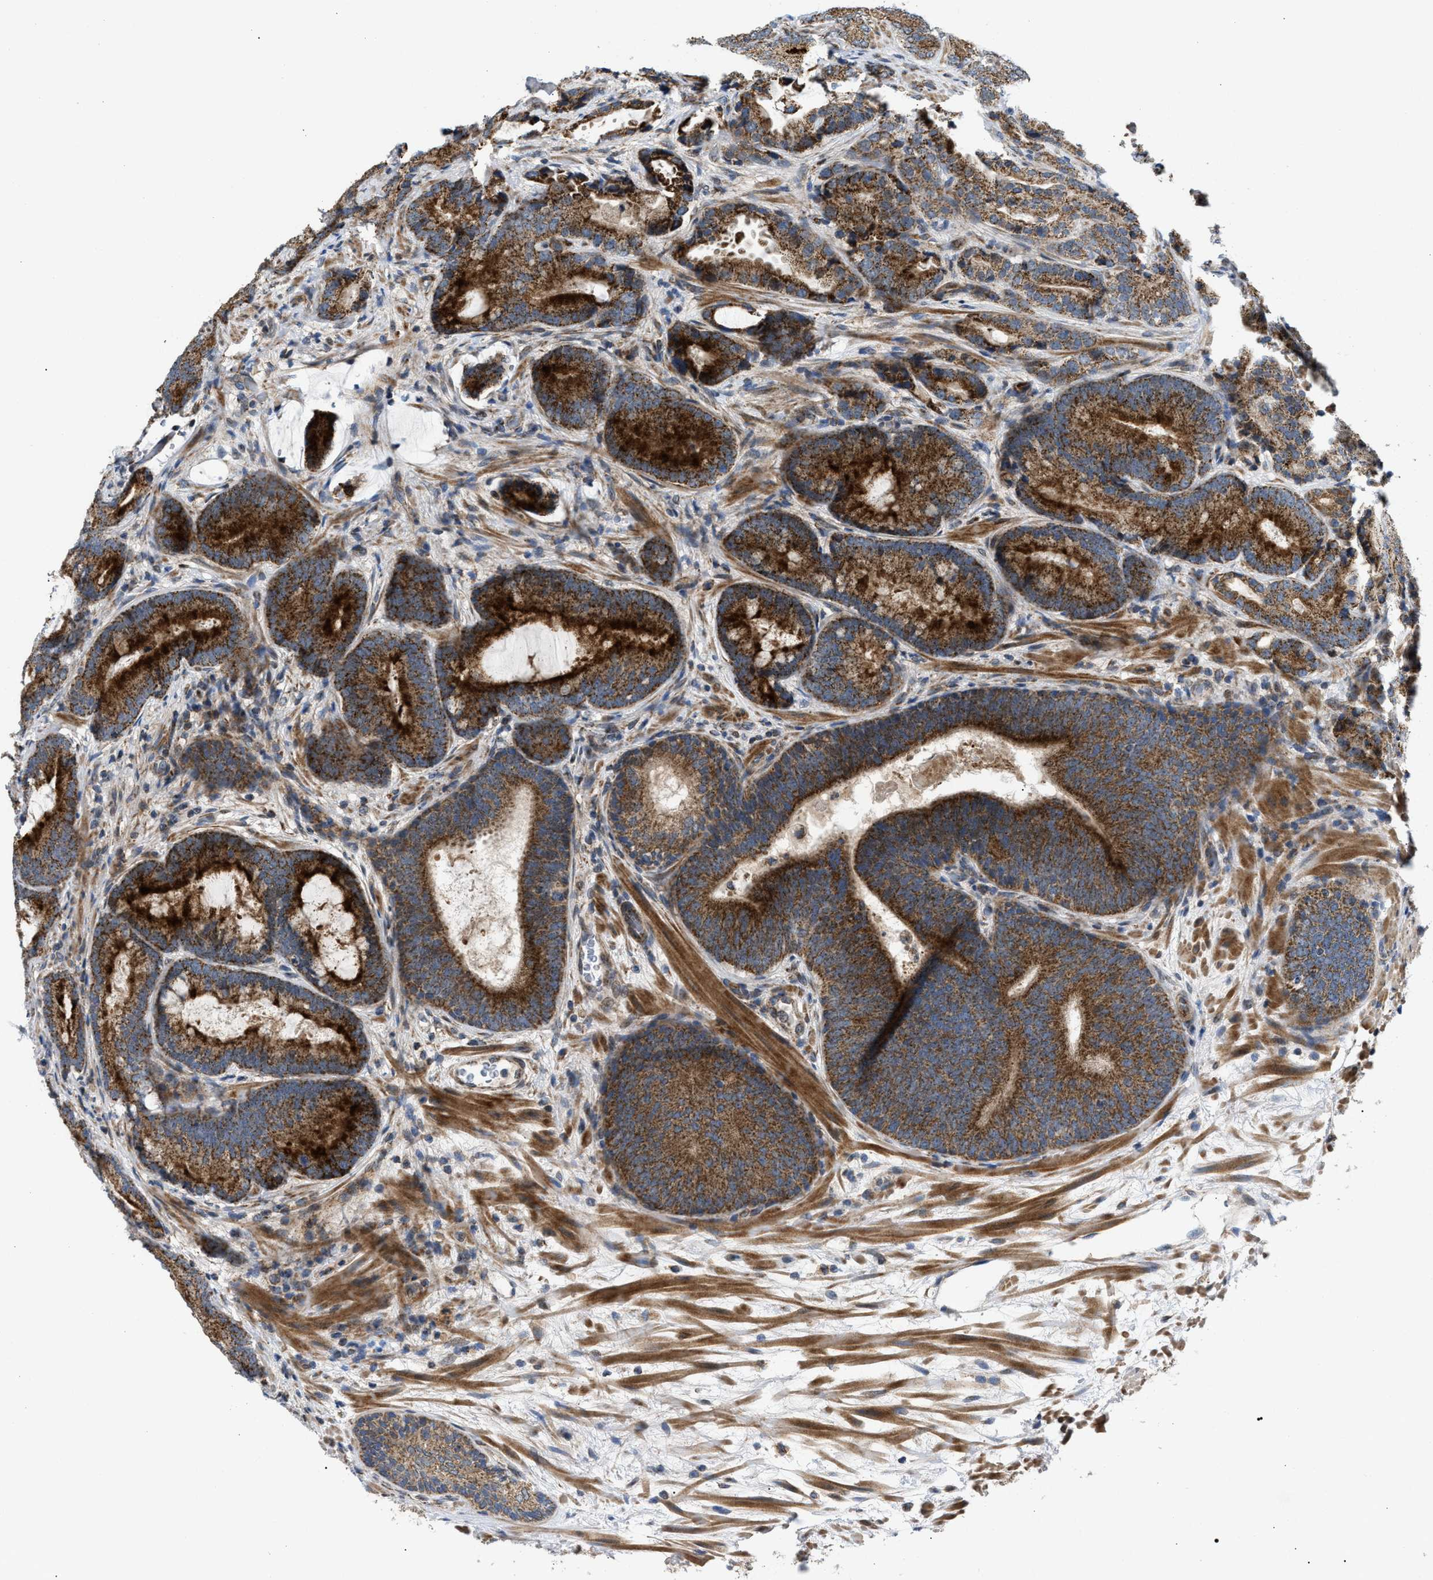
{"staining": {"intensity": "strong", "quantity": ">75%", "location": "cytoplasmic/membranous"}, "tissue": "prostate cancer", "cell_type": "Tumor cells", "image_type": "cancer", "snomed": [{"axis": "morphology", "description": "Adenocarcinoma, High grade"}, {"axis": "topography", "description": "Prostate"}], "caption": "Immunohistochemistry (IHC) photomicrograph of human prostate cancer (adenocarcinoma (high-grade)) stained for a protein (brown), which shows high levels of strong cytoplasmic/membranous staining in approximately >75% of tumor cells.", "gene": "TACO1", "patient": {"sex": "male", "age": 55}}